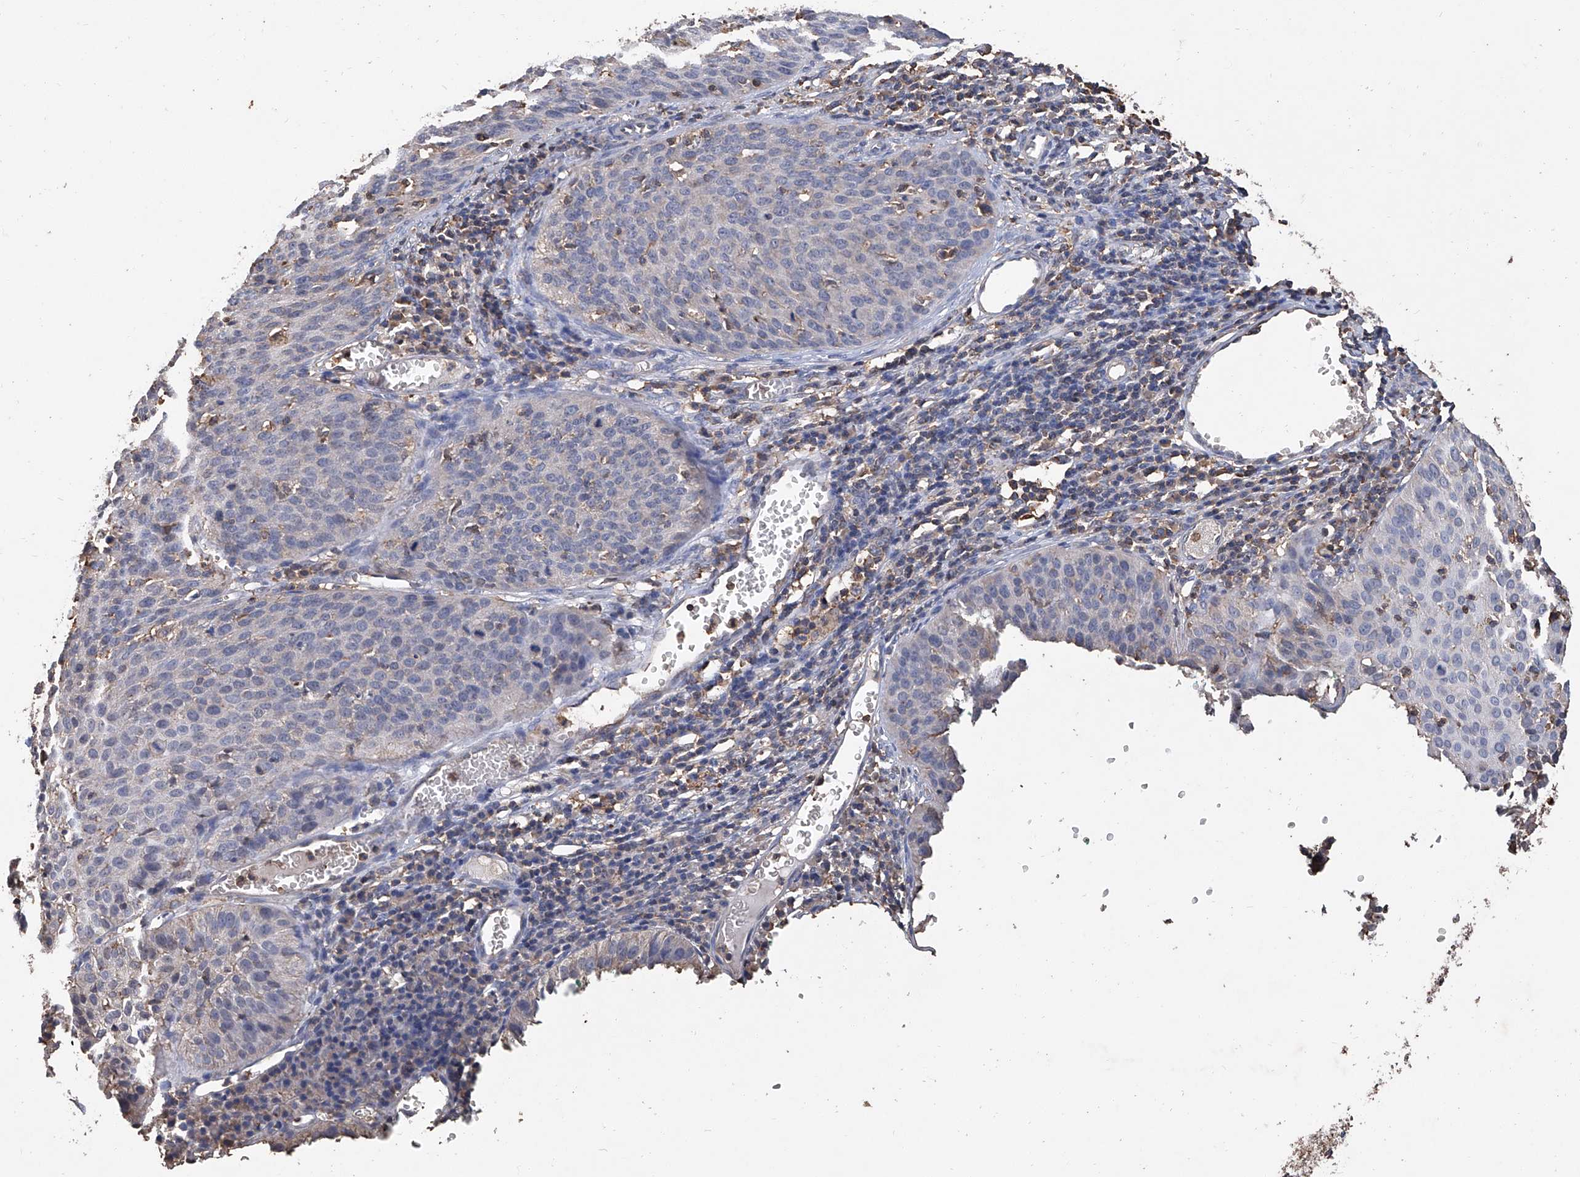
{"staining": {"intensity": "negative", "quantity": "none", "location": "none"}, "tissue": "cervical cancer", "cell_type": "Tumor cells", "image_type": "cancer", "snomed": [{"axis": "morphology", "description": "Squamous cell carcinoma, NOS"}, {"axis": "topography", "description": "Cervix"}], "caption": "DAB immunohistochemical staining of cervical cancer shows no significant positivity in tumor cells.", "gene": "GPT", "patient": {"sex": "female", "age": 38}}